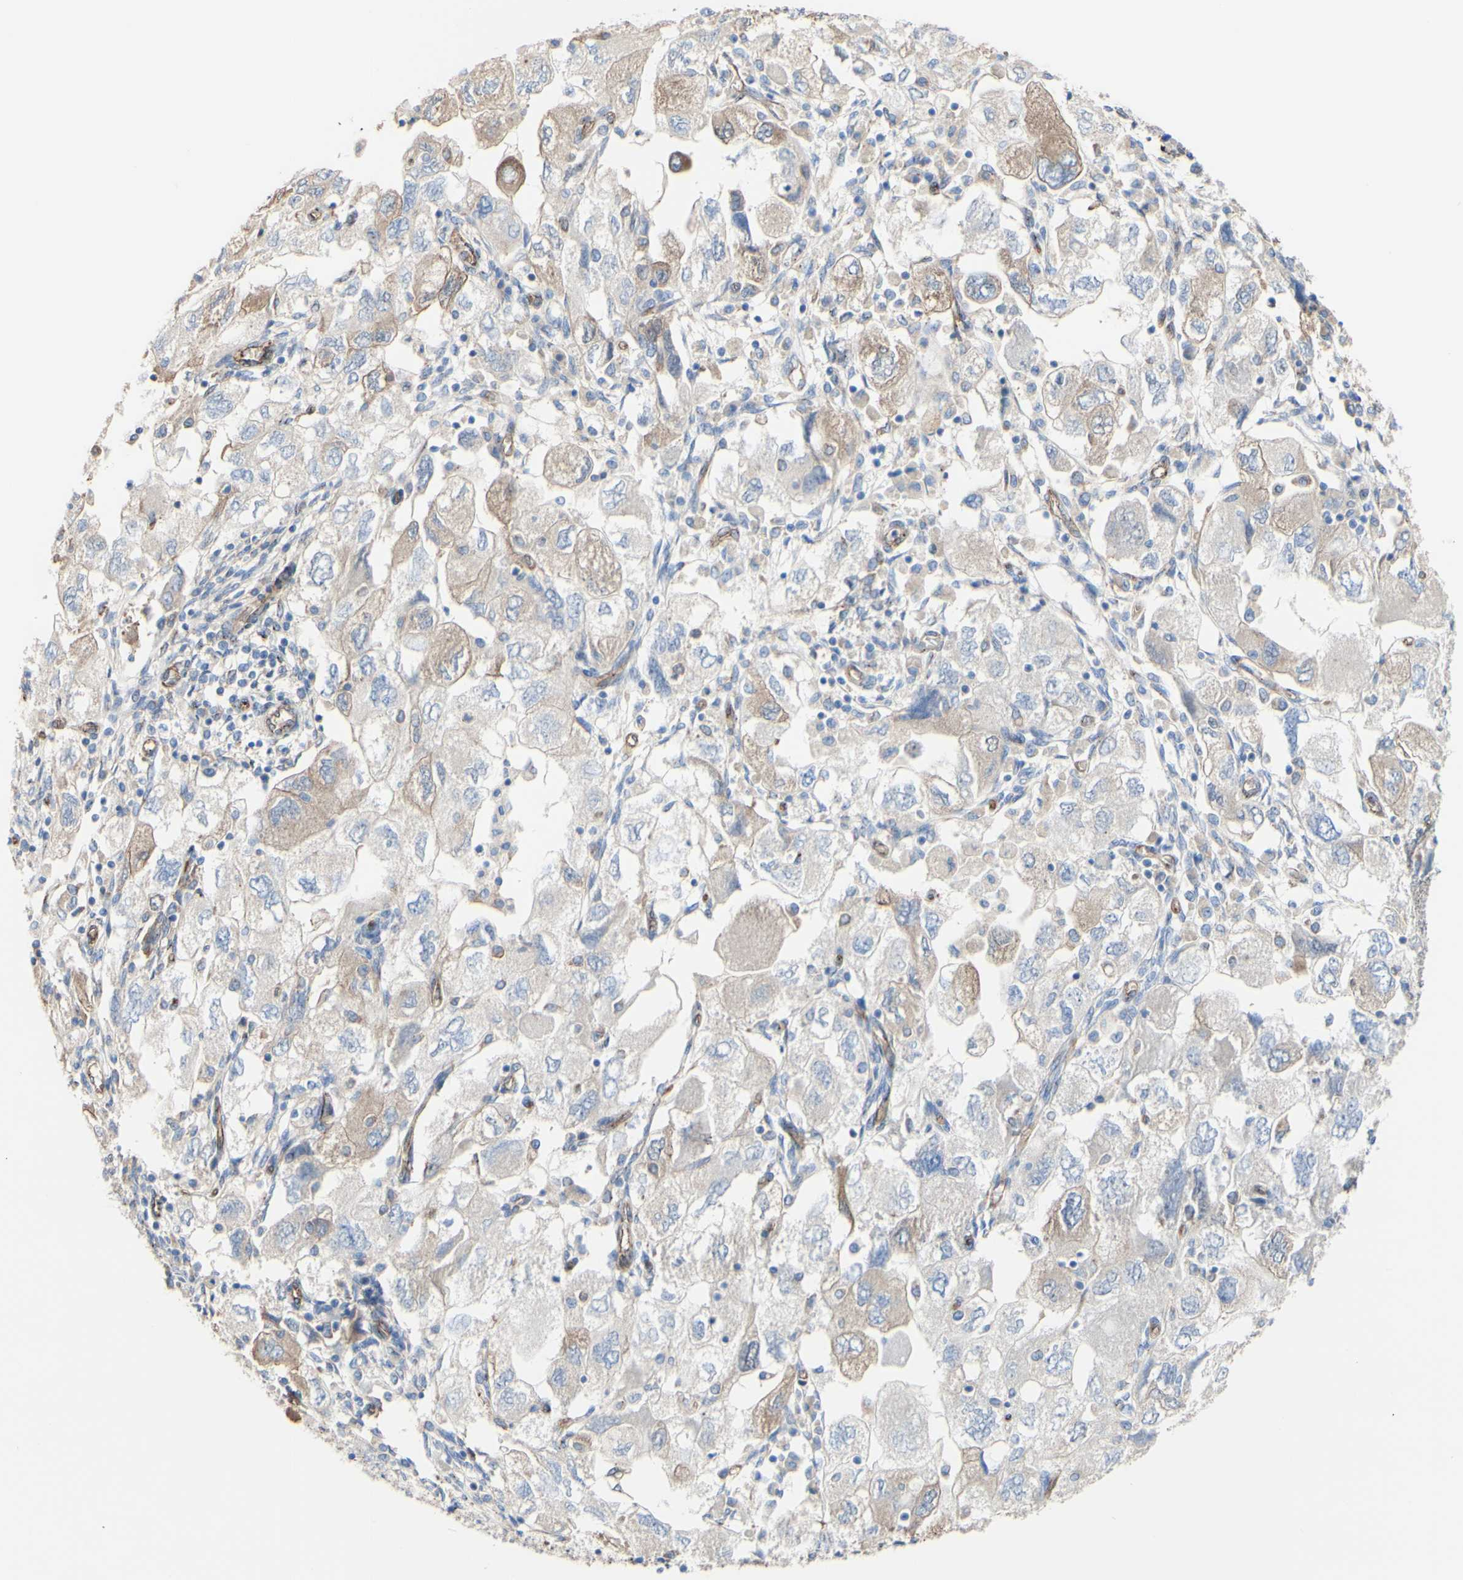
{"staining": {"intensity": "moderate", "quantity": "25%-75%", "location": "cytoplasmic/membranous"}, "tissue": "ovarian cancer", "cell_type": "Tumor cells", "image_type": "cancer", "snomed": [{"axis": "morphology", "description": "Carcinoma, NOS"}, {"axis": "morphology", "description": "Cystadenocarcinoma, serous, NOS"}, {"axis": "topography", "description": "Ovary"}], "caption": "This is an image of immunohistochemistry (IHC) staining of ovarian carcinoma, which shows moderate staining in the cytoplasmic/membranous of tumor cells.", "gene": "LRIG3", "patient": {"sex": "female", "age": 69}}